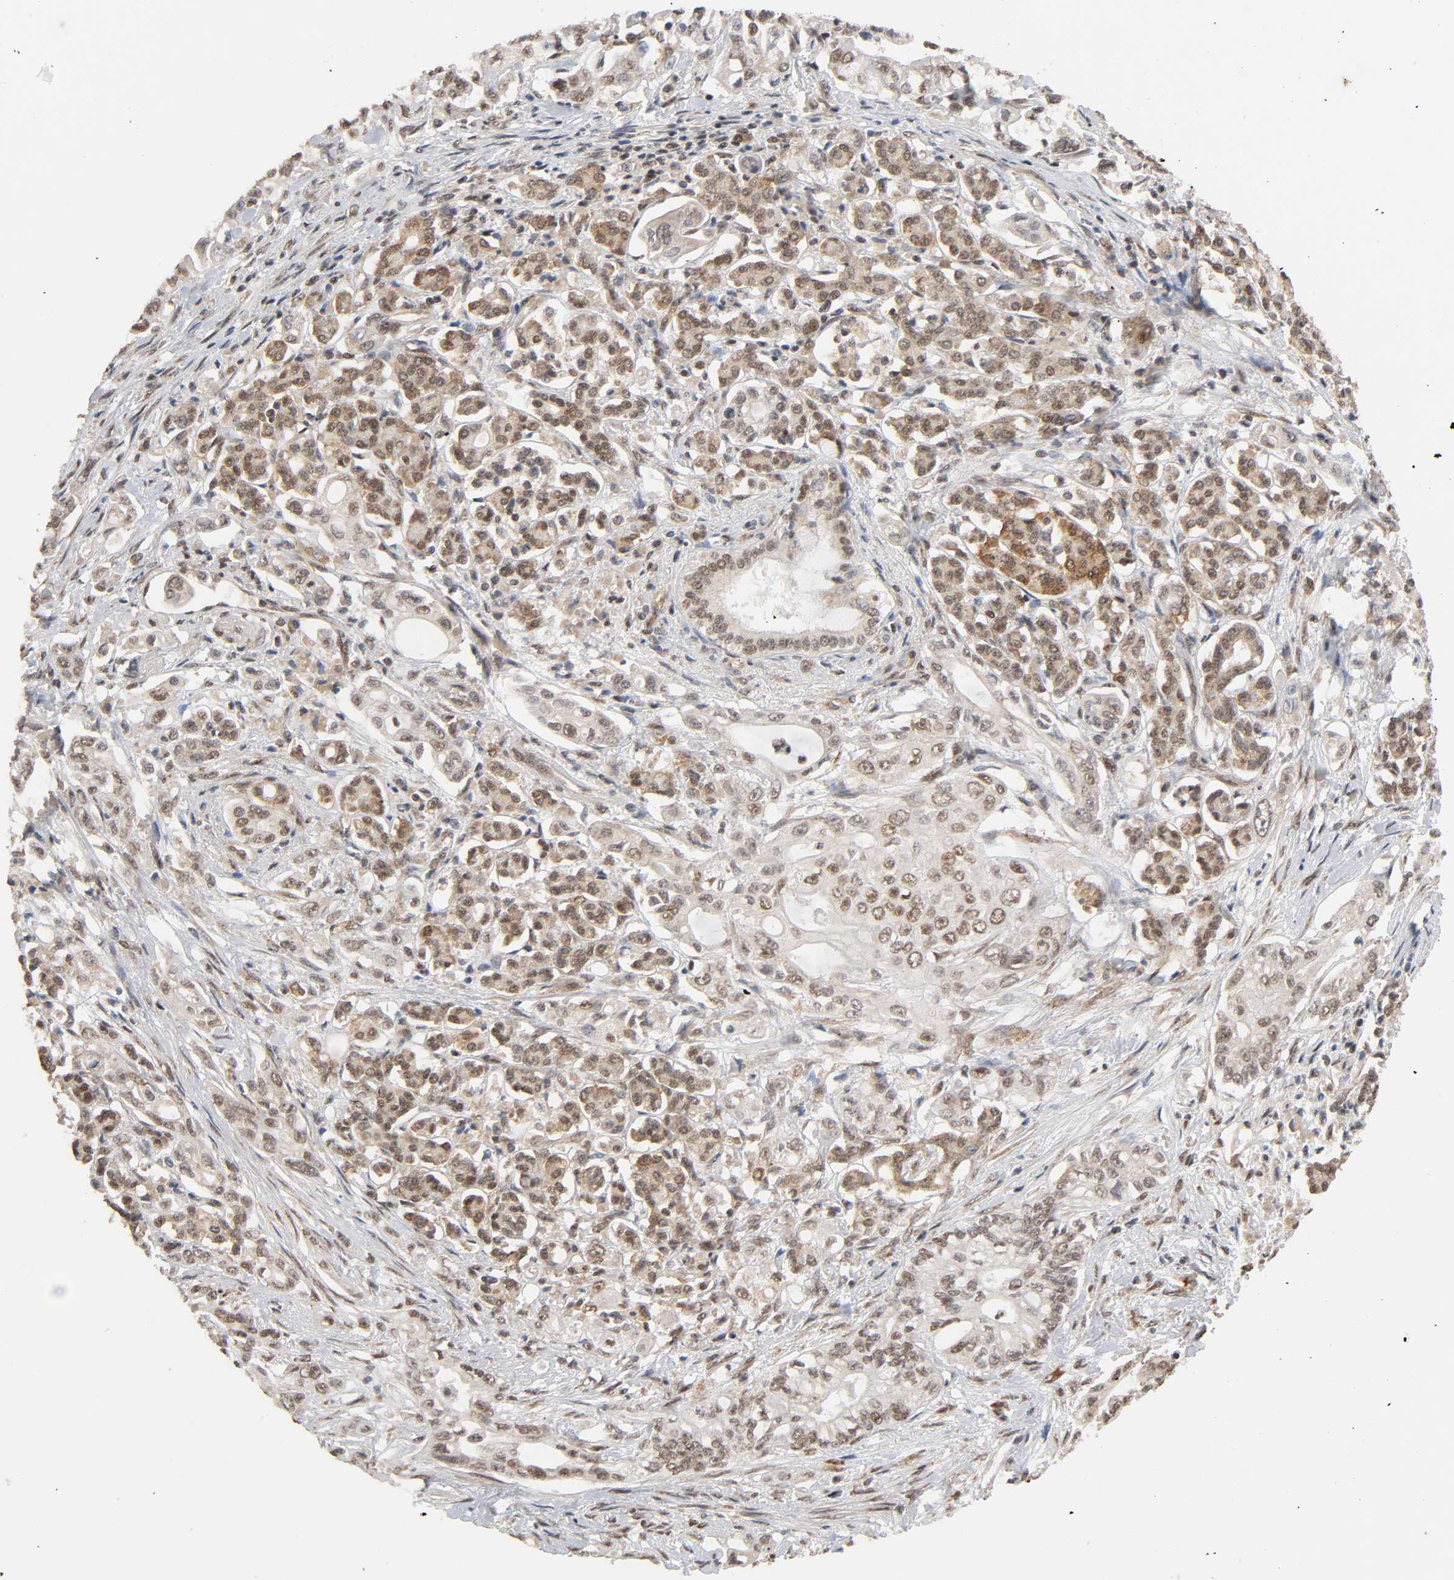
{"staining": {"intensity": "moderate", "quantity": ">75%", "location": "cytoplasmic/membranous,nuclear"}, "tissue": "pancreatic cancer", "cell_type": "Tumor cells", "image_type": "cancer", "snomed": [{"axis": "morphology", "description": "Normal tissue, NOS"}, {"axis": "topography", "description": "Pancreas"}], "caption": "A medium amount of moderate cytoplasmic/membranous and nuclear expression is appreciated in about >75% of tumor cells in pancreatic cancer tissue.", "gene": "ZNF384", "patient": {"sex": "male", "age": 42}}